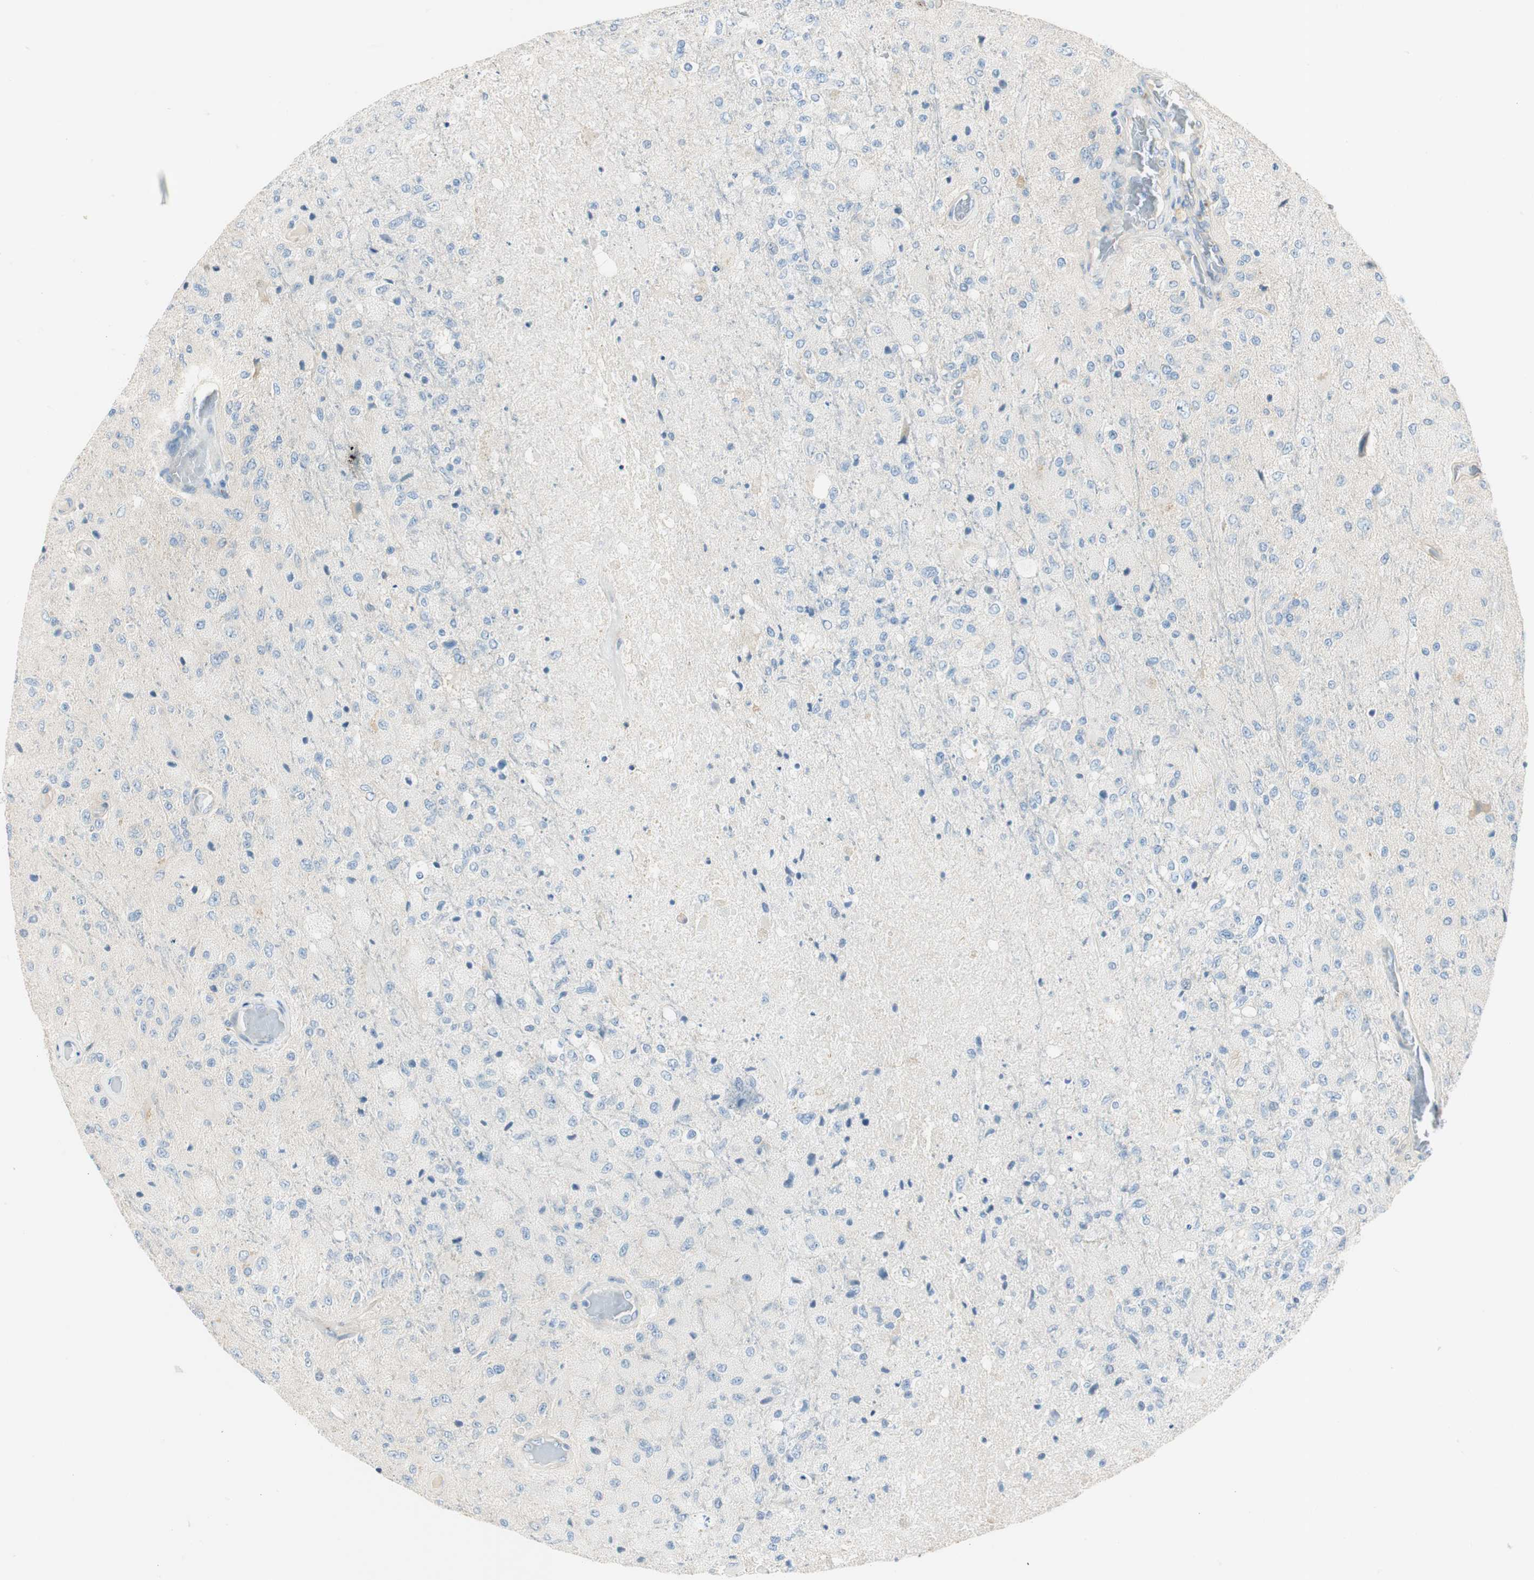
{"staining": {"intensity": "negative", "quantity": "none", "location": "none"}, "tissue": "glioma", "cell_type": "Tumor cells", "image_type": "cancer", "snomed": [{"axis": "morphology", "description": "Normal tissue, NOS"}, {"axis": "morphology", "description": "Glioma, malignant, High grade"}, {"axis": "topography", "description": "Cerebral cortex"}], "caption": "Immunohistochemistry histopathology image of neoplastic tissue: malignant glioma (high-grade) stained with DAB exhibits no significant protein expression in tumor cells. (DAB (3,3'-diaminobenzidine) IHC visualized using brightfield microscopy, high magnification).", "gene": "CDK3", "patient": {"sex": "male", "age": 77}}